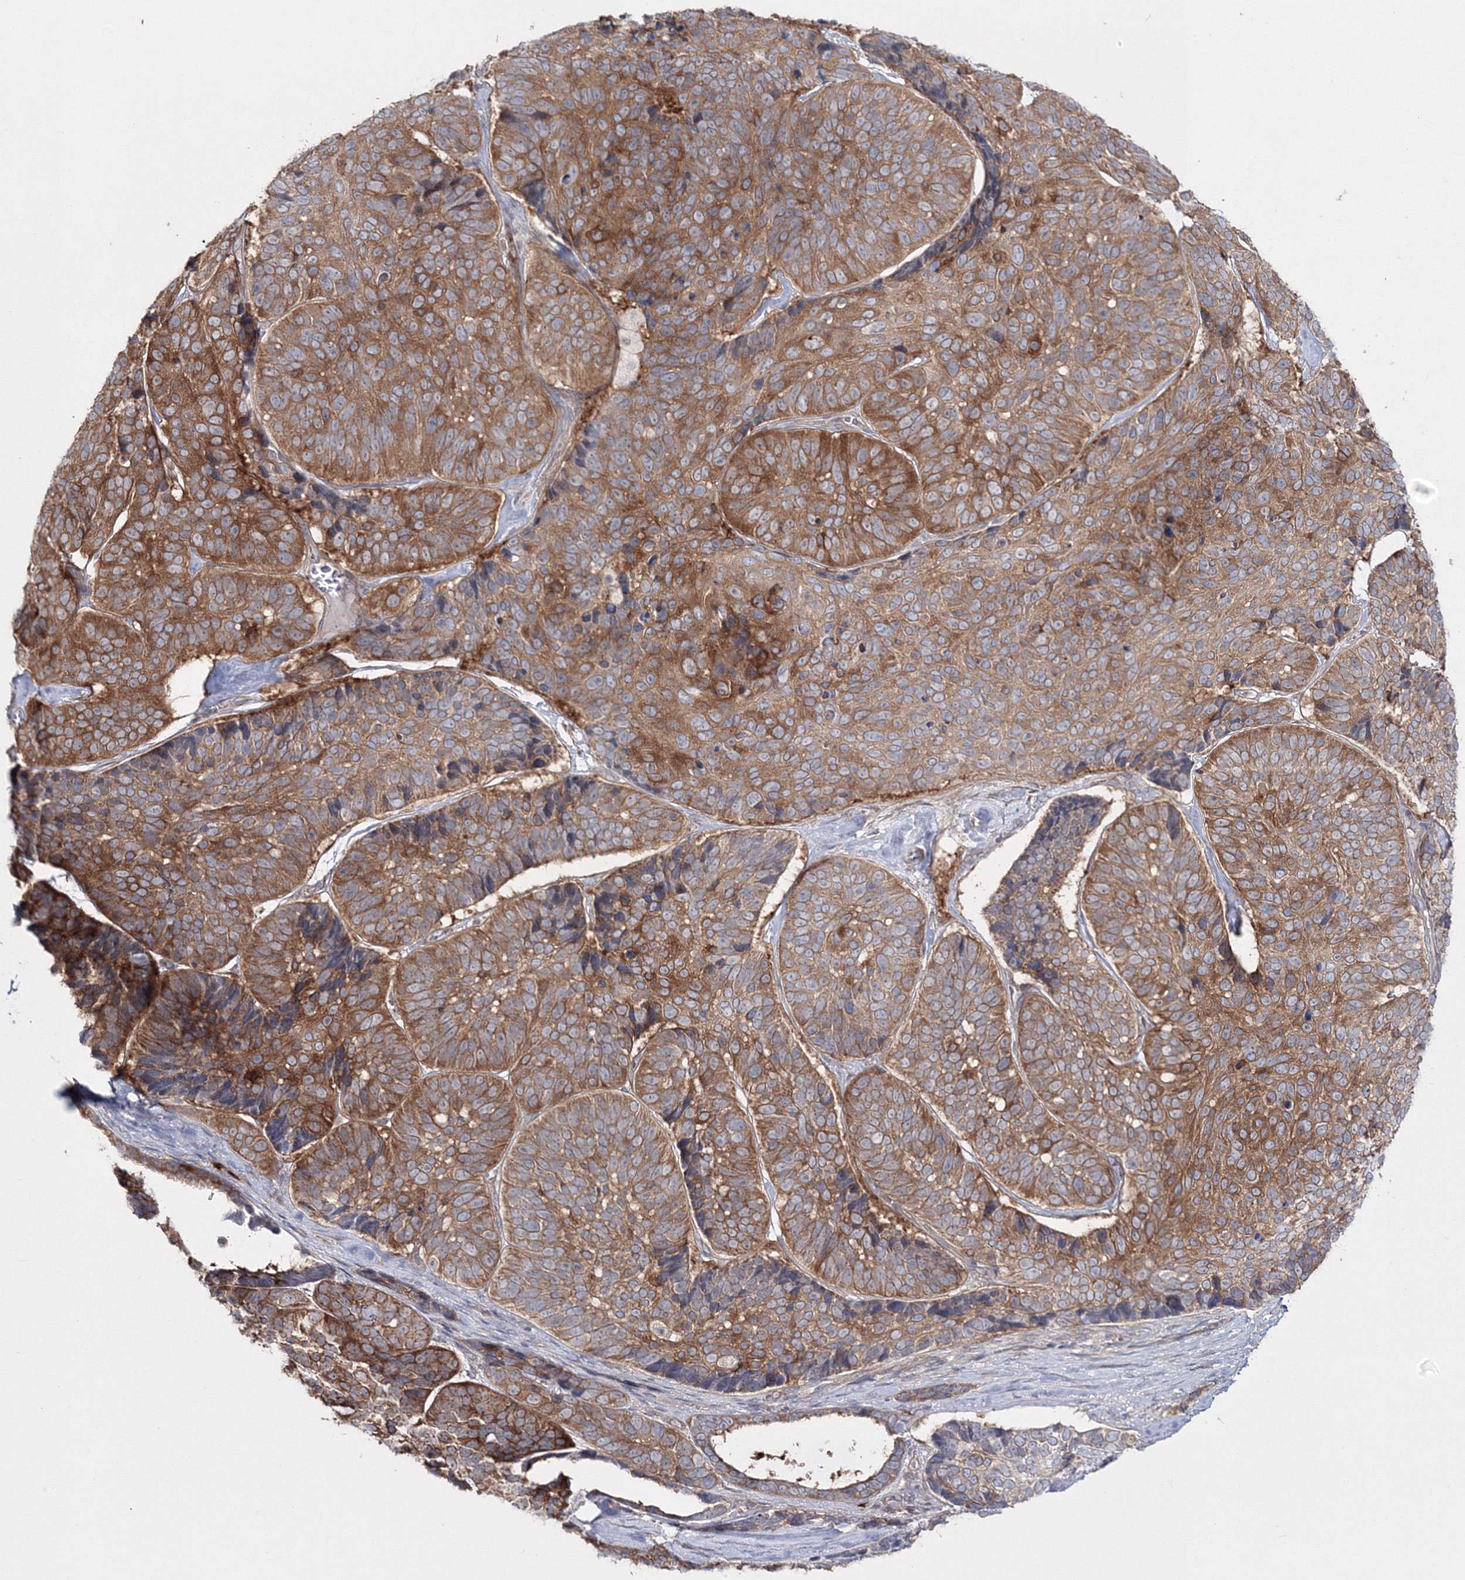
{"staining": {"intensity": "moderate", "quantity": ">75%", "location": "cytoplasmic/membranous"}, "tissue": "skin cancer", "cell_type": "Tumor cells", "image_type": "cancer", "snomed": [{"axis": "morphology", "description": "Basal cell carcinoma"}, {"axis": "topography", "description": "Skin"}], "caption": "An immunohistochemistry (IHC) micrograph of neoplastic tissue is shown. Protein staining in brown shows moderate cytoplasmic/membranous positivity in skin cancer within tumor cells.", "gene": "IPMK", "patient": {"sex": "male", "age": 62}}